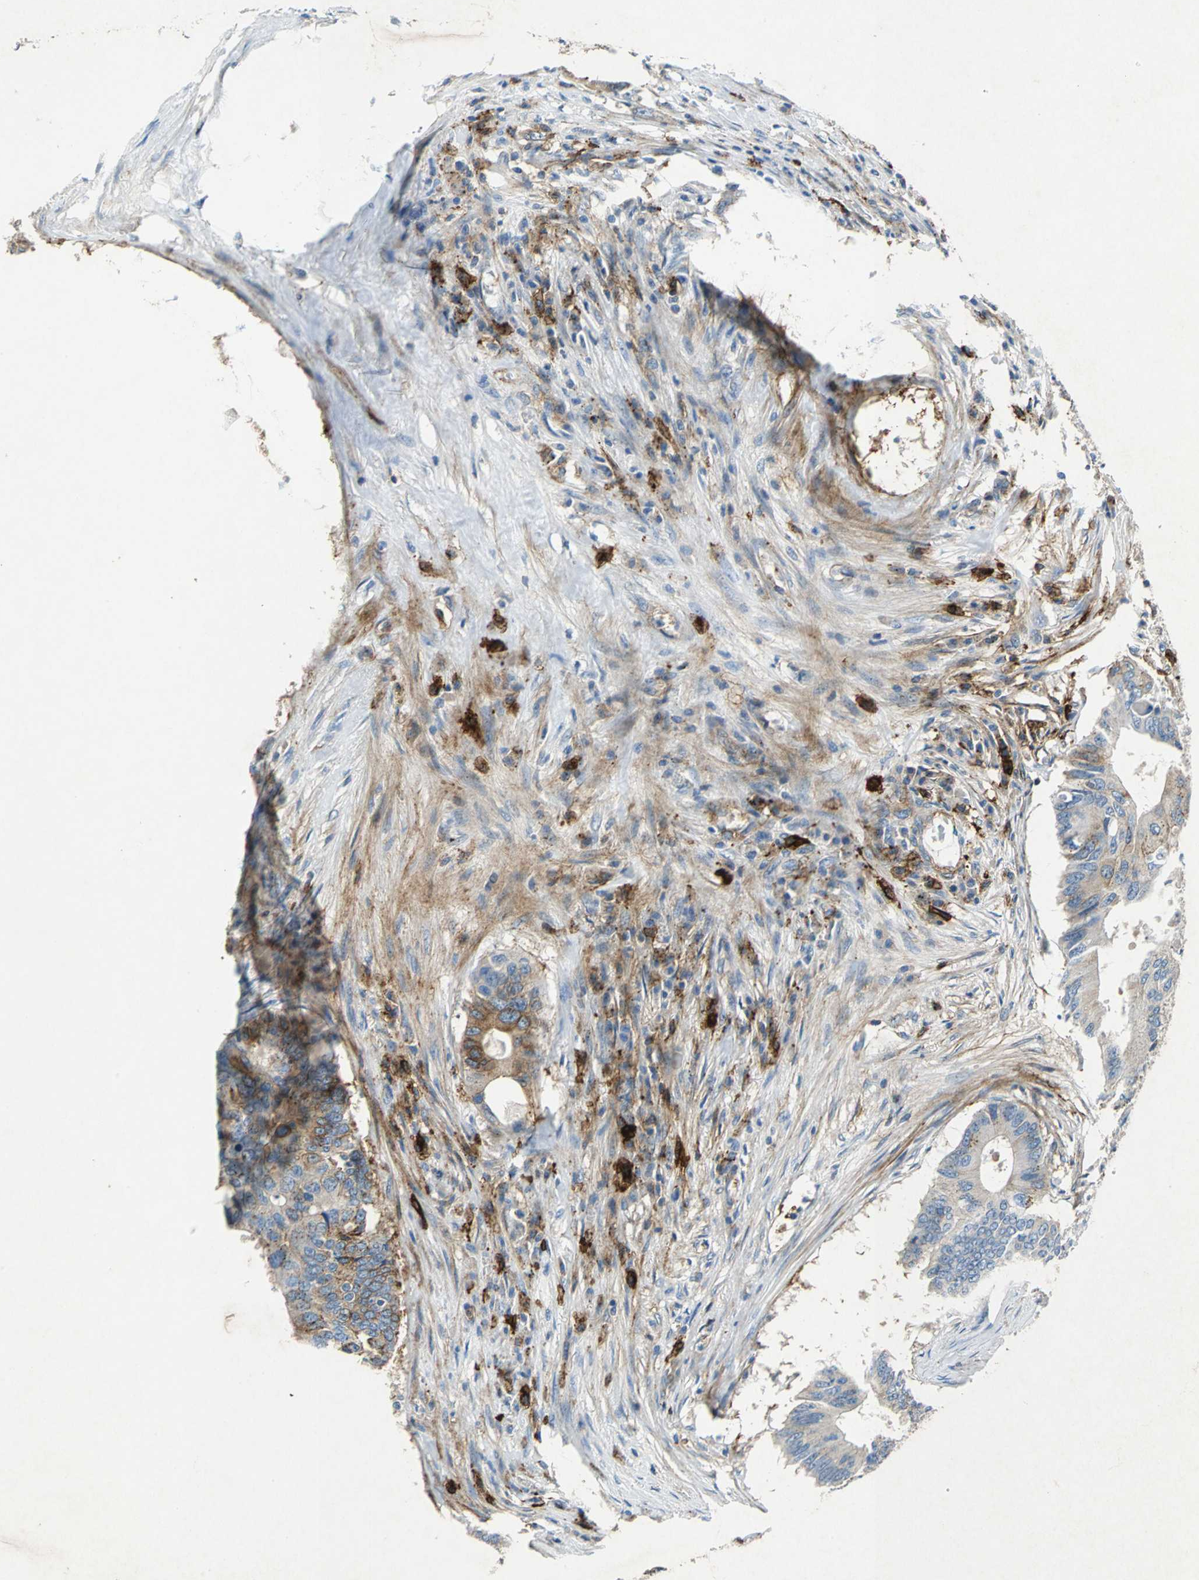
{"staining": {"intensity": "moderate", "quantity": ">75%", "location": "cytoplasmic/membranous"}, "tissue": "colorectal cancer", "cell_type": "Tumor cells", "image_type": "cancer", "snomed": [{"axis": "morphology", "description": "Adenocarcinoma, NOS"}, {"axis": "topography", "description": "Colon"}], "caption": "Moderate cytoplasmic/membranous expression for a protein is present in approximately >75% of tumor cells of colorectal adenocarcinoma using immunohistochemistry.", "gene": "RPS13", "patient": {"sex": "male", "age": 71}}